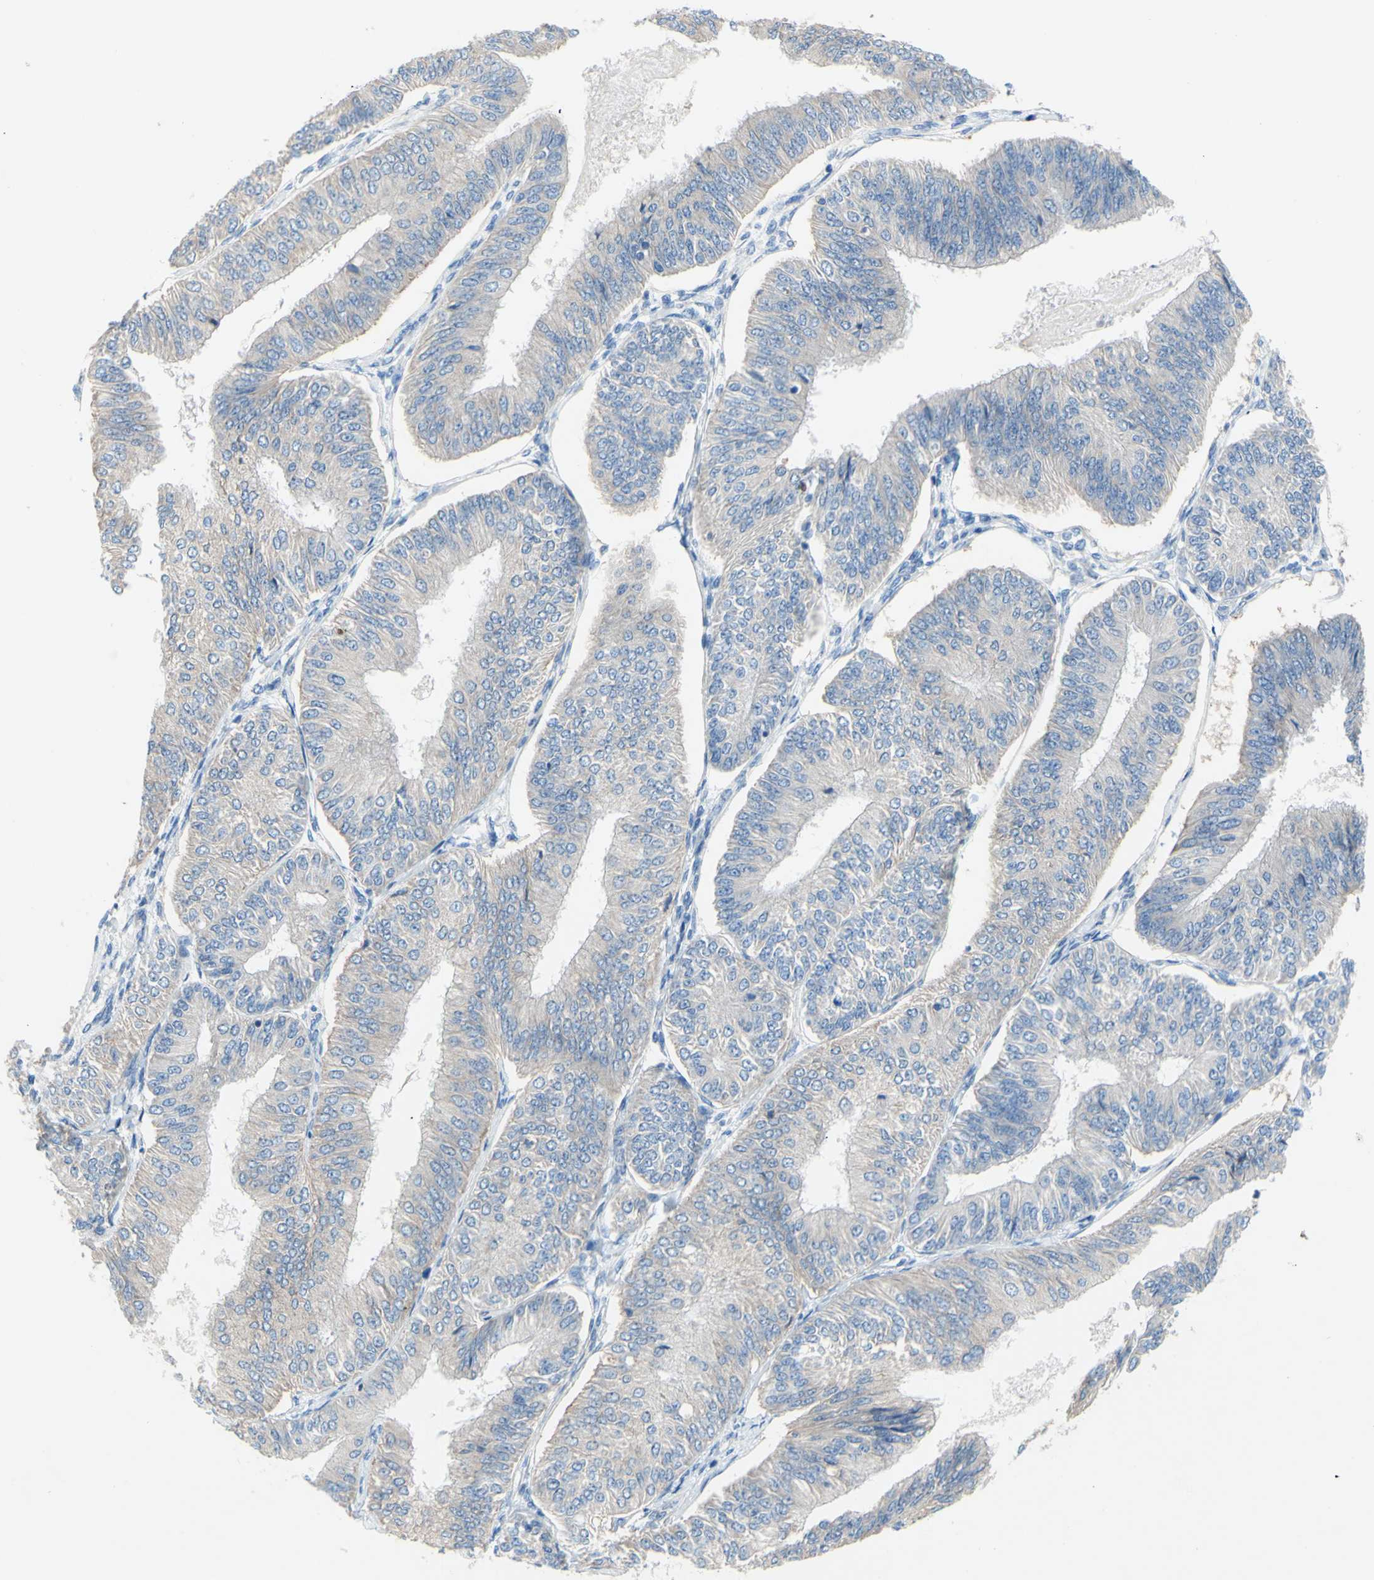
{"staining": {"intensity": "negative", "quantity": "none", "location": "none"}, "tissue": "endometrial cancer", "cell_type": "Tumor cells", "image_type": "cancer", "snomed": [{"axis": "morphology", "description": "Adenocarcinoma, NOS"}, {"axis": "topography", "description": "Endometrium"}], "caption": "IHC micrograph of neoplastic tissue: adenocarcinoma (endometrial) stained with DAB (3,3'-diaminobenzidine) exhibits no significant protein positivity in tumor cells. (DAB (3,3'-diaminobenzidine) immunohistochemistry (IHC) visualized using brightfield microscopy, high magnification).", "gene": "TMIGD2", "patient": {"sex": "female", "age": 58}}